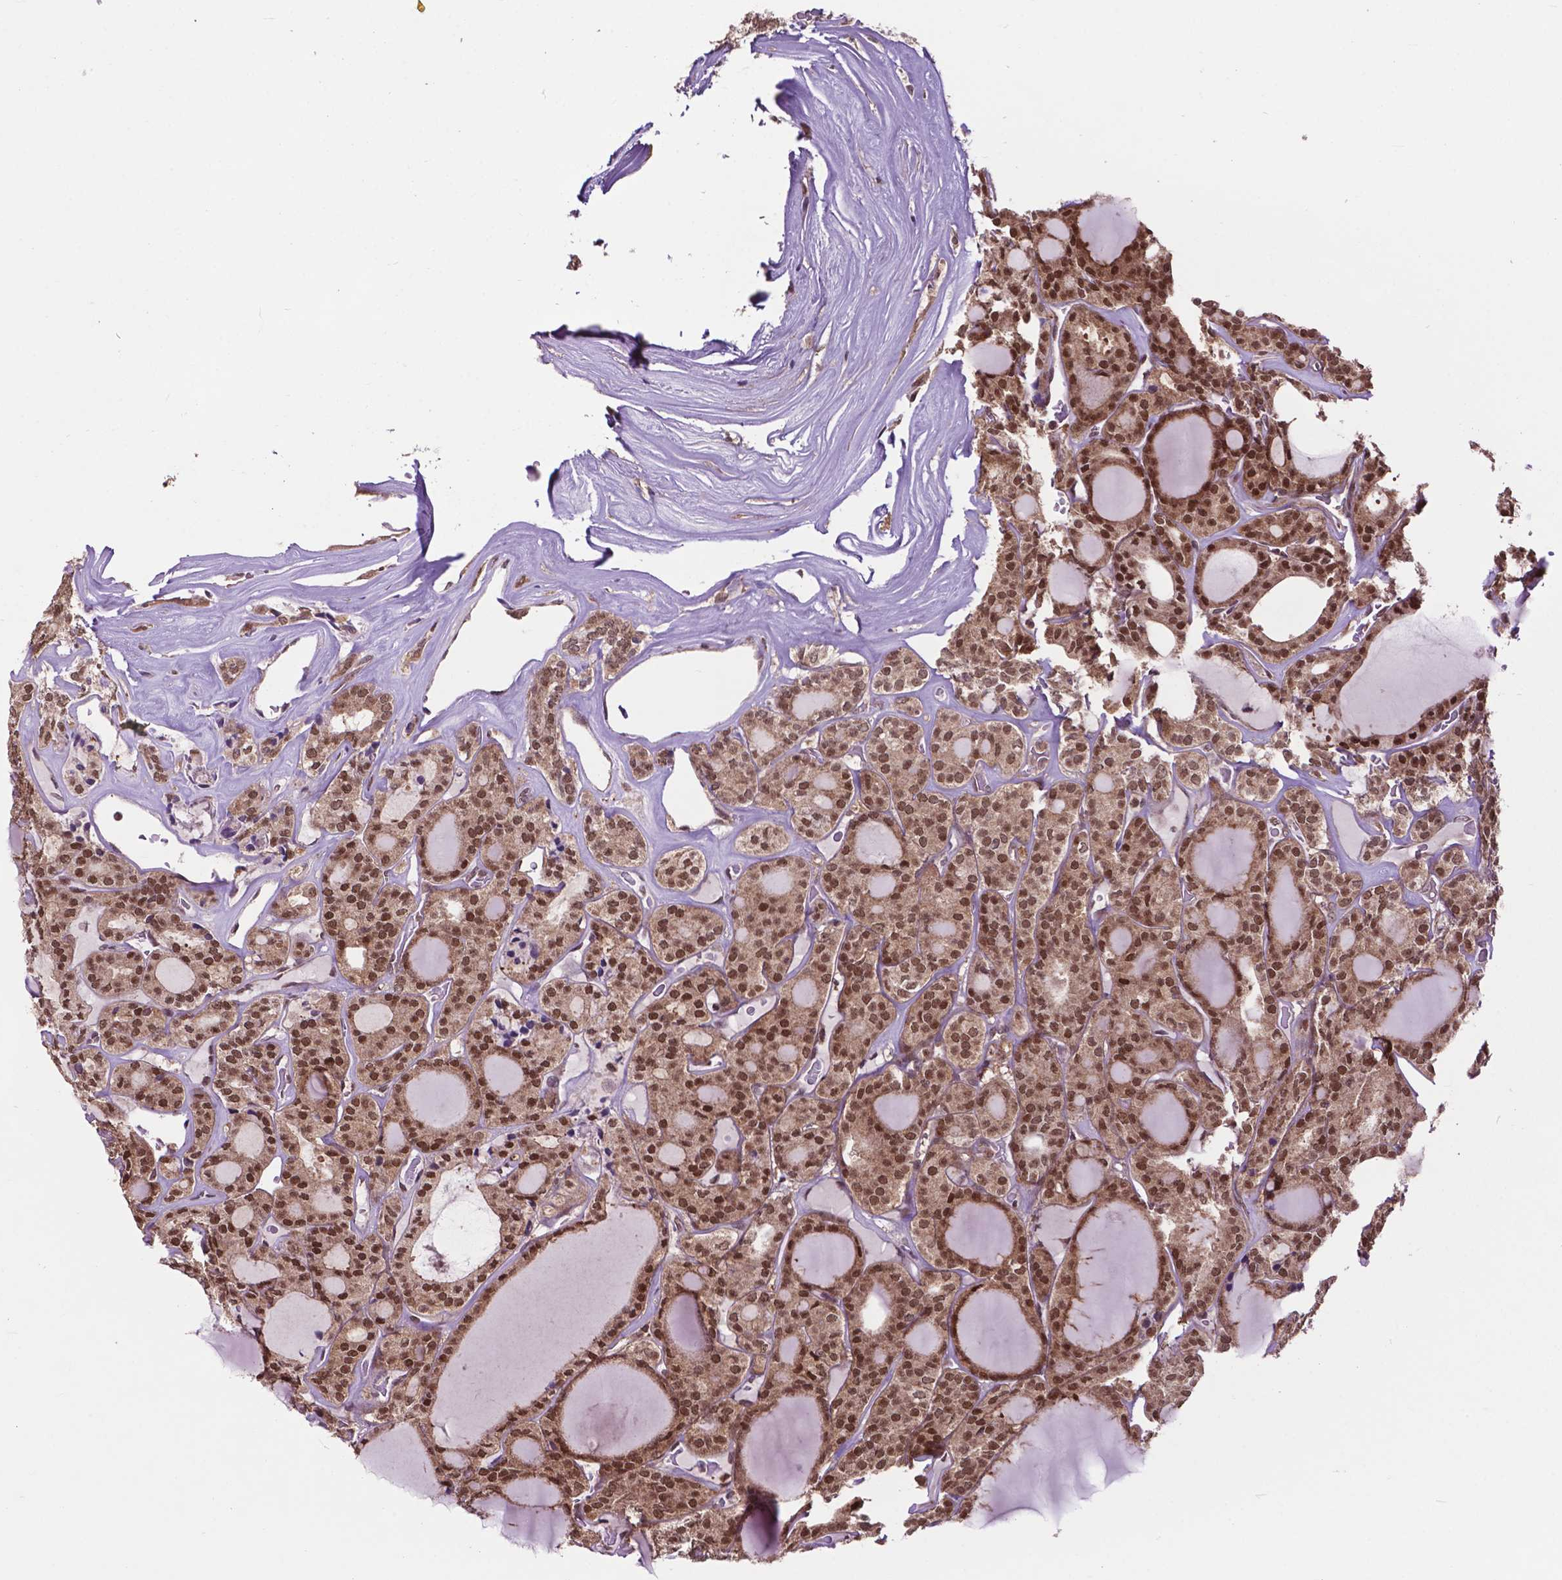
{"staining": {"intensity": "moderate", "quantity": ">75%", "location": "cytoplasmic/membranous,nuclear"}, "tissue": "thyroid cancer", "cell_type": "Tumor cells", "image_type": "cancer", "snomed": [{"axis": "morphology", "description": "Follicular adenoma carcinoma, NOS"}, {"axis": "topography", "description": "Thyroid gland"}], "caption": "A brown stain shows moderate cytoplasmic/membranous and nuclear staining of a protein in human follicular adenoma carcinoma (thyroid) tumor cells.", "gene": "OTUB1", "patient": {"sex": "male", "age": 74}}